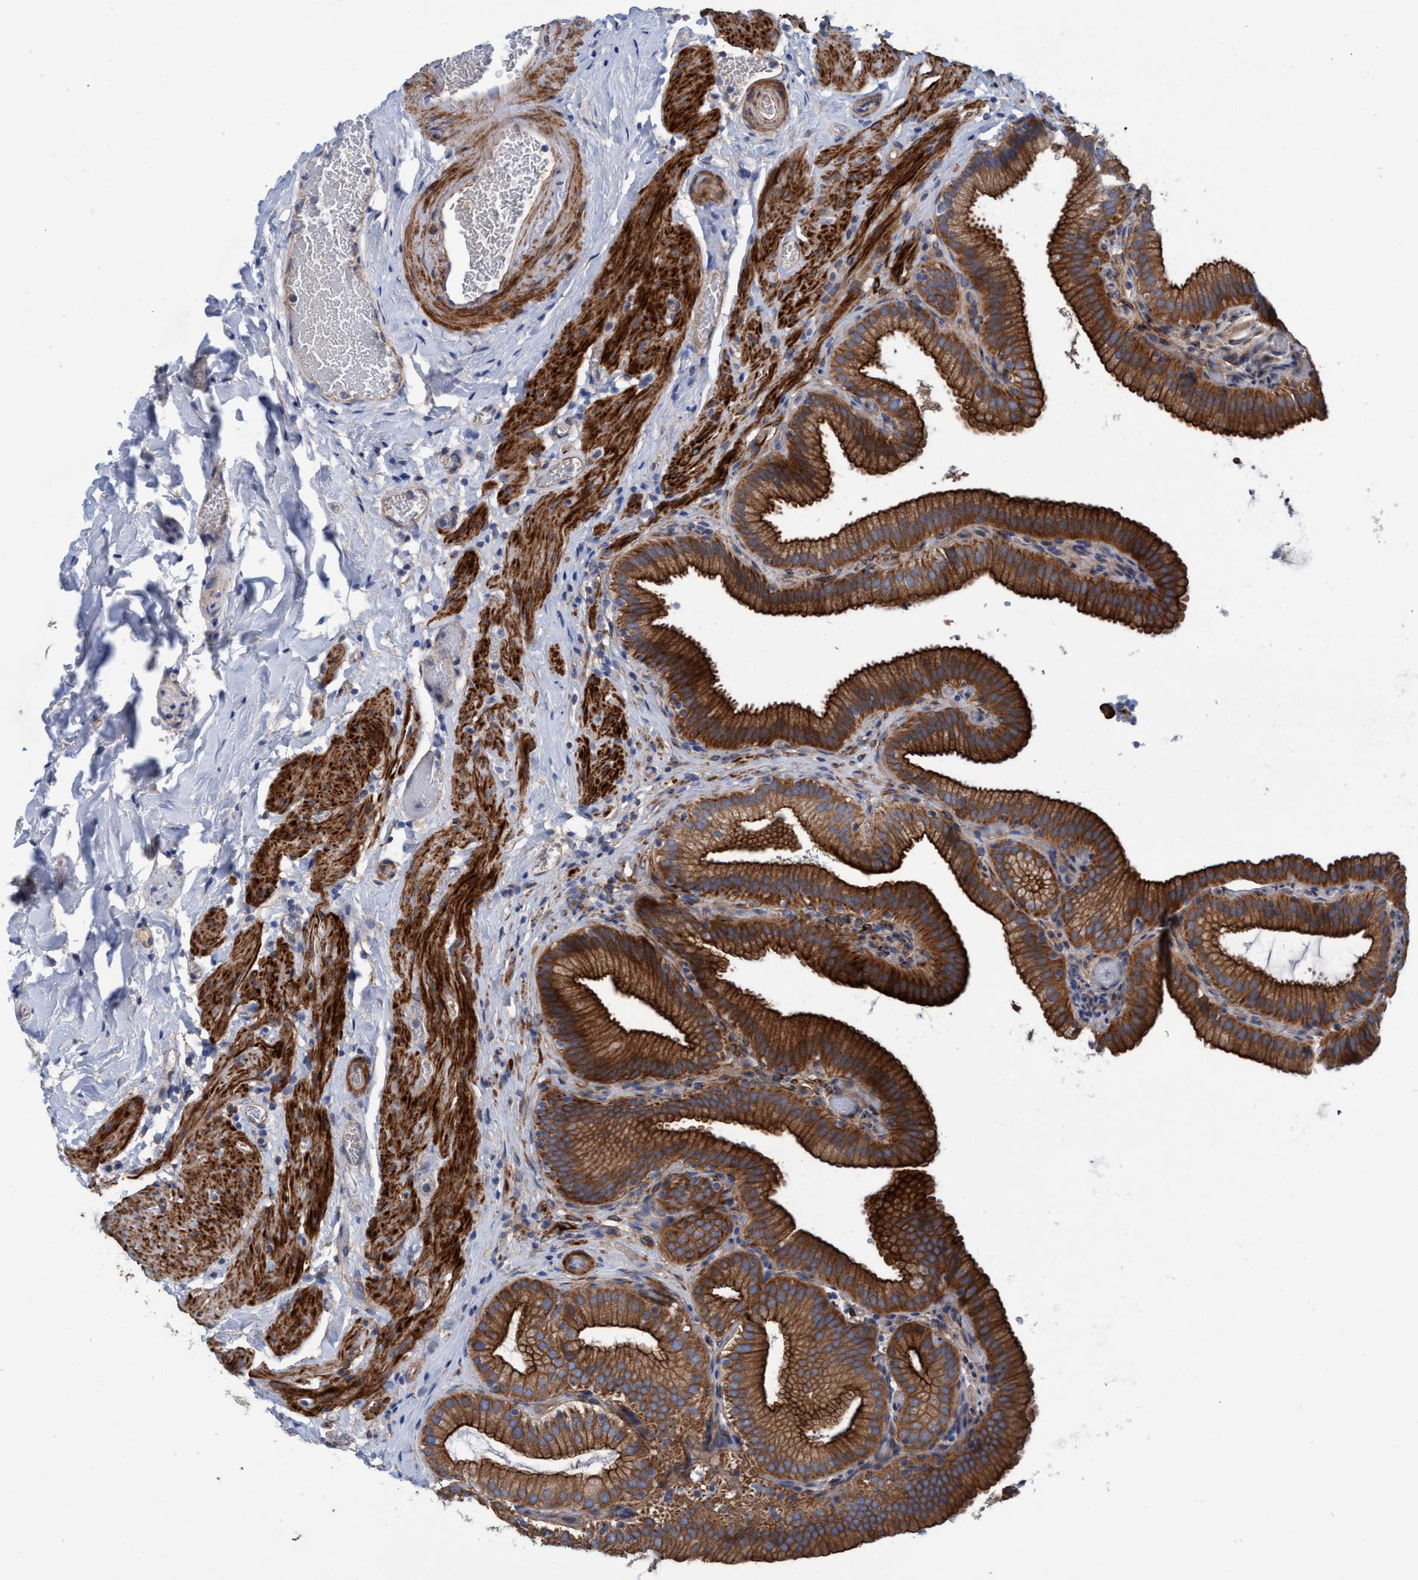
{"staining": {"intensity": "strong", "quantity": ">75%", "location": "cytoplasmic/membranous"}, "tissue": "gallbladder", "cell_type": "Glandular cells", "image_type": "normal", "snomed": [{"axis": "morphology", "description": "Normal tissue, NOS"}, {"axis": "topography", "description": "Gallbladder"}], "caption": "Immunohistochemistry of benign human gallbladder reveals high levels of strong cytoplasmic/membranous expression in approximately >75% of glandular cells. Ihc stains the protein in brown and the nuclei are stained blue.", "gene": "GULP1", "patient": {"sex": "male", "age": 54}}